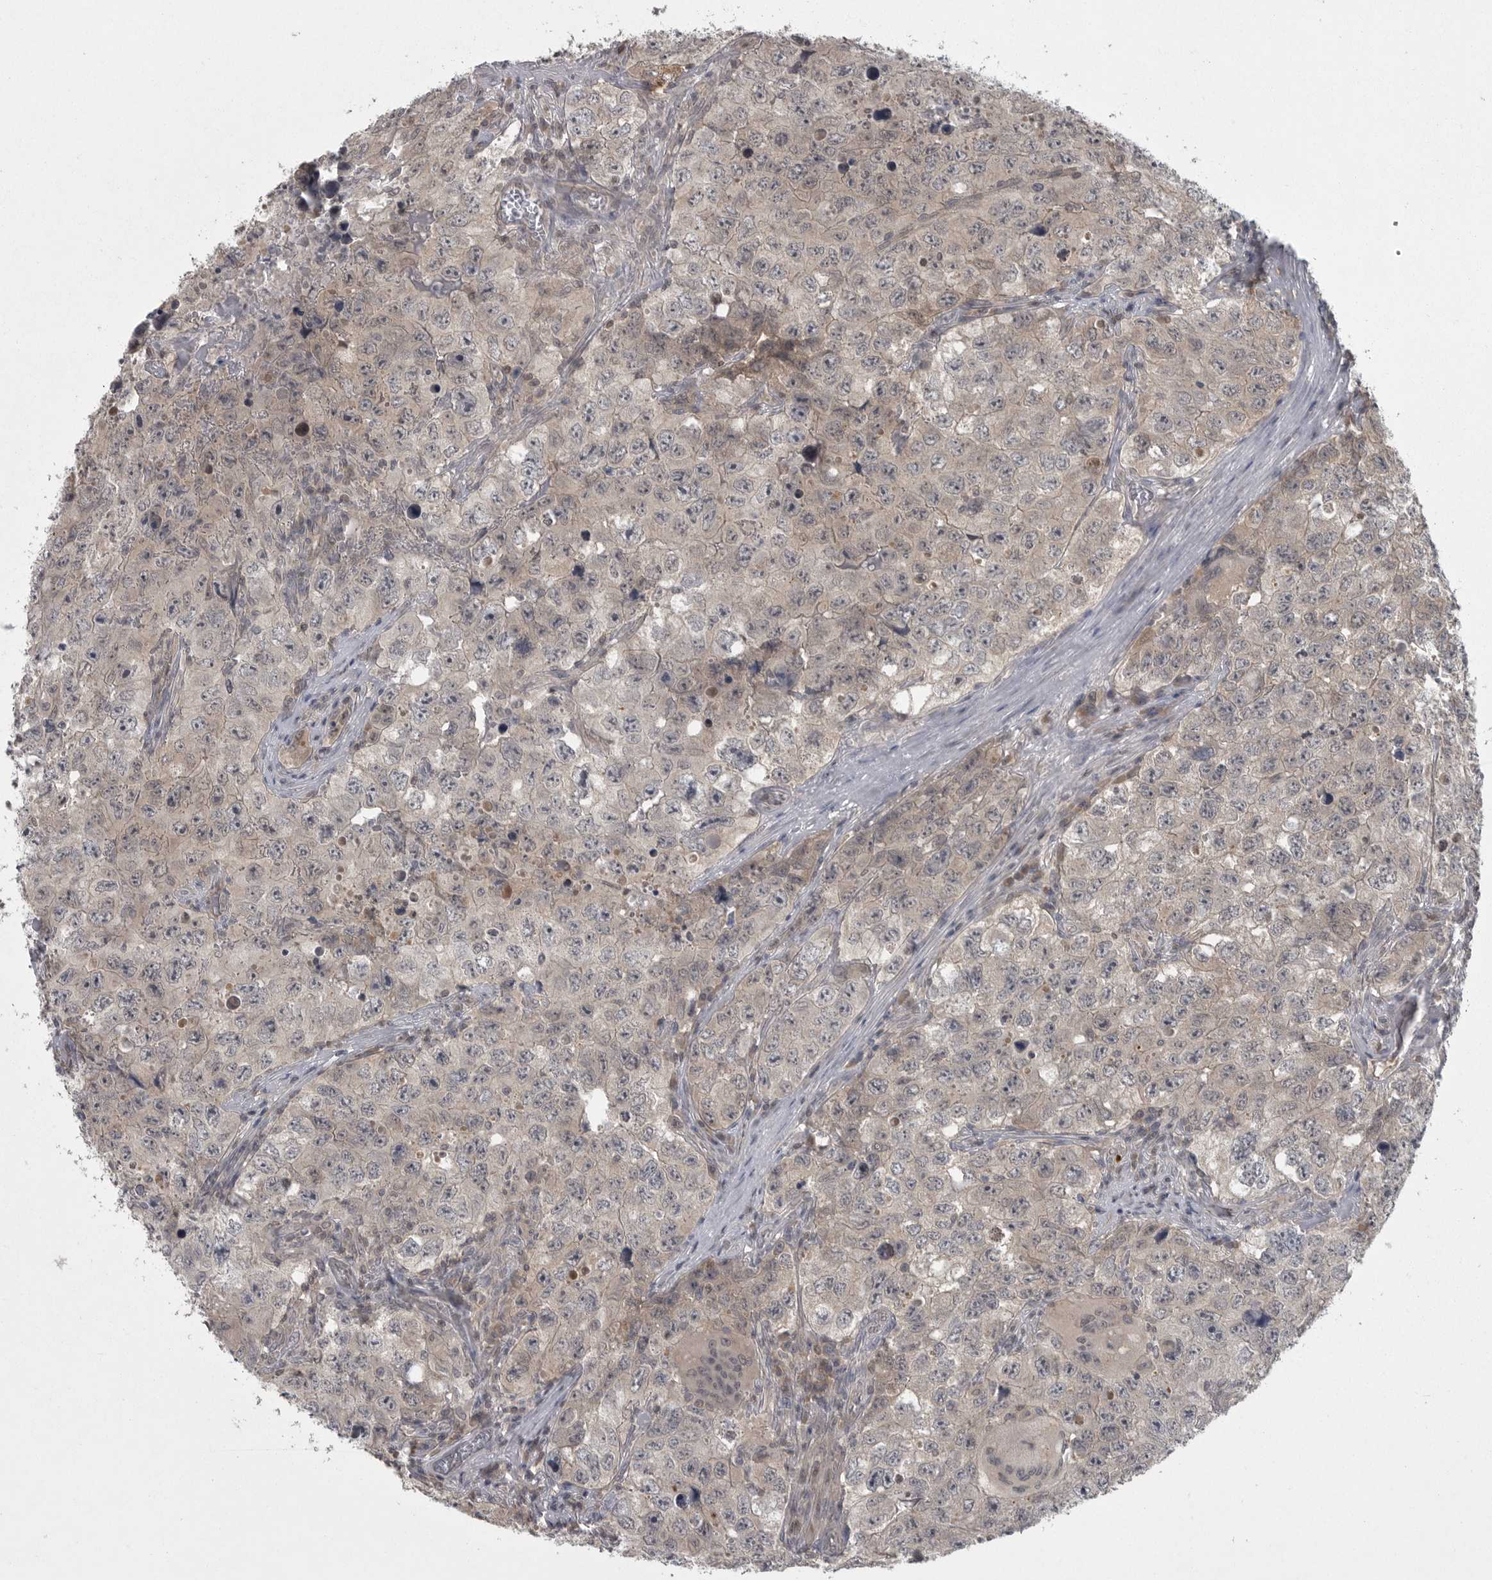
{"staining": {"intensity": "negative", "quantity": "none", "location": "none"}, "tissue": "testis cancer", "cell_type": "Tumor cells", "image_type": "cancer", "snomed": [{"axis": "morphology", "description": "Seminoma, NOS"}, {"axis": "morphology", "description": "Carcinoma, Embryonal, NOS"}, {"axis": "topography", "description": "Testis"}], "caption": "High power microscopy micrograph of an IHC micrograph of seminoma (testis), revealing no significant staining in tumor cells.", "gene": "PHF13", "patient": {"sex": "male", "age": 43}}